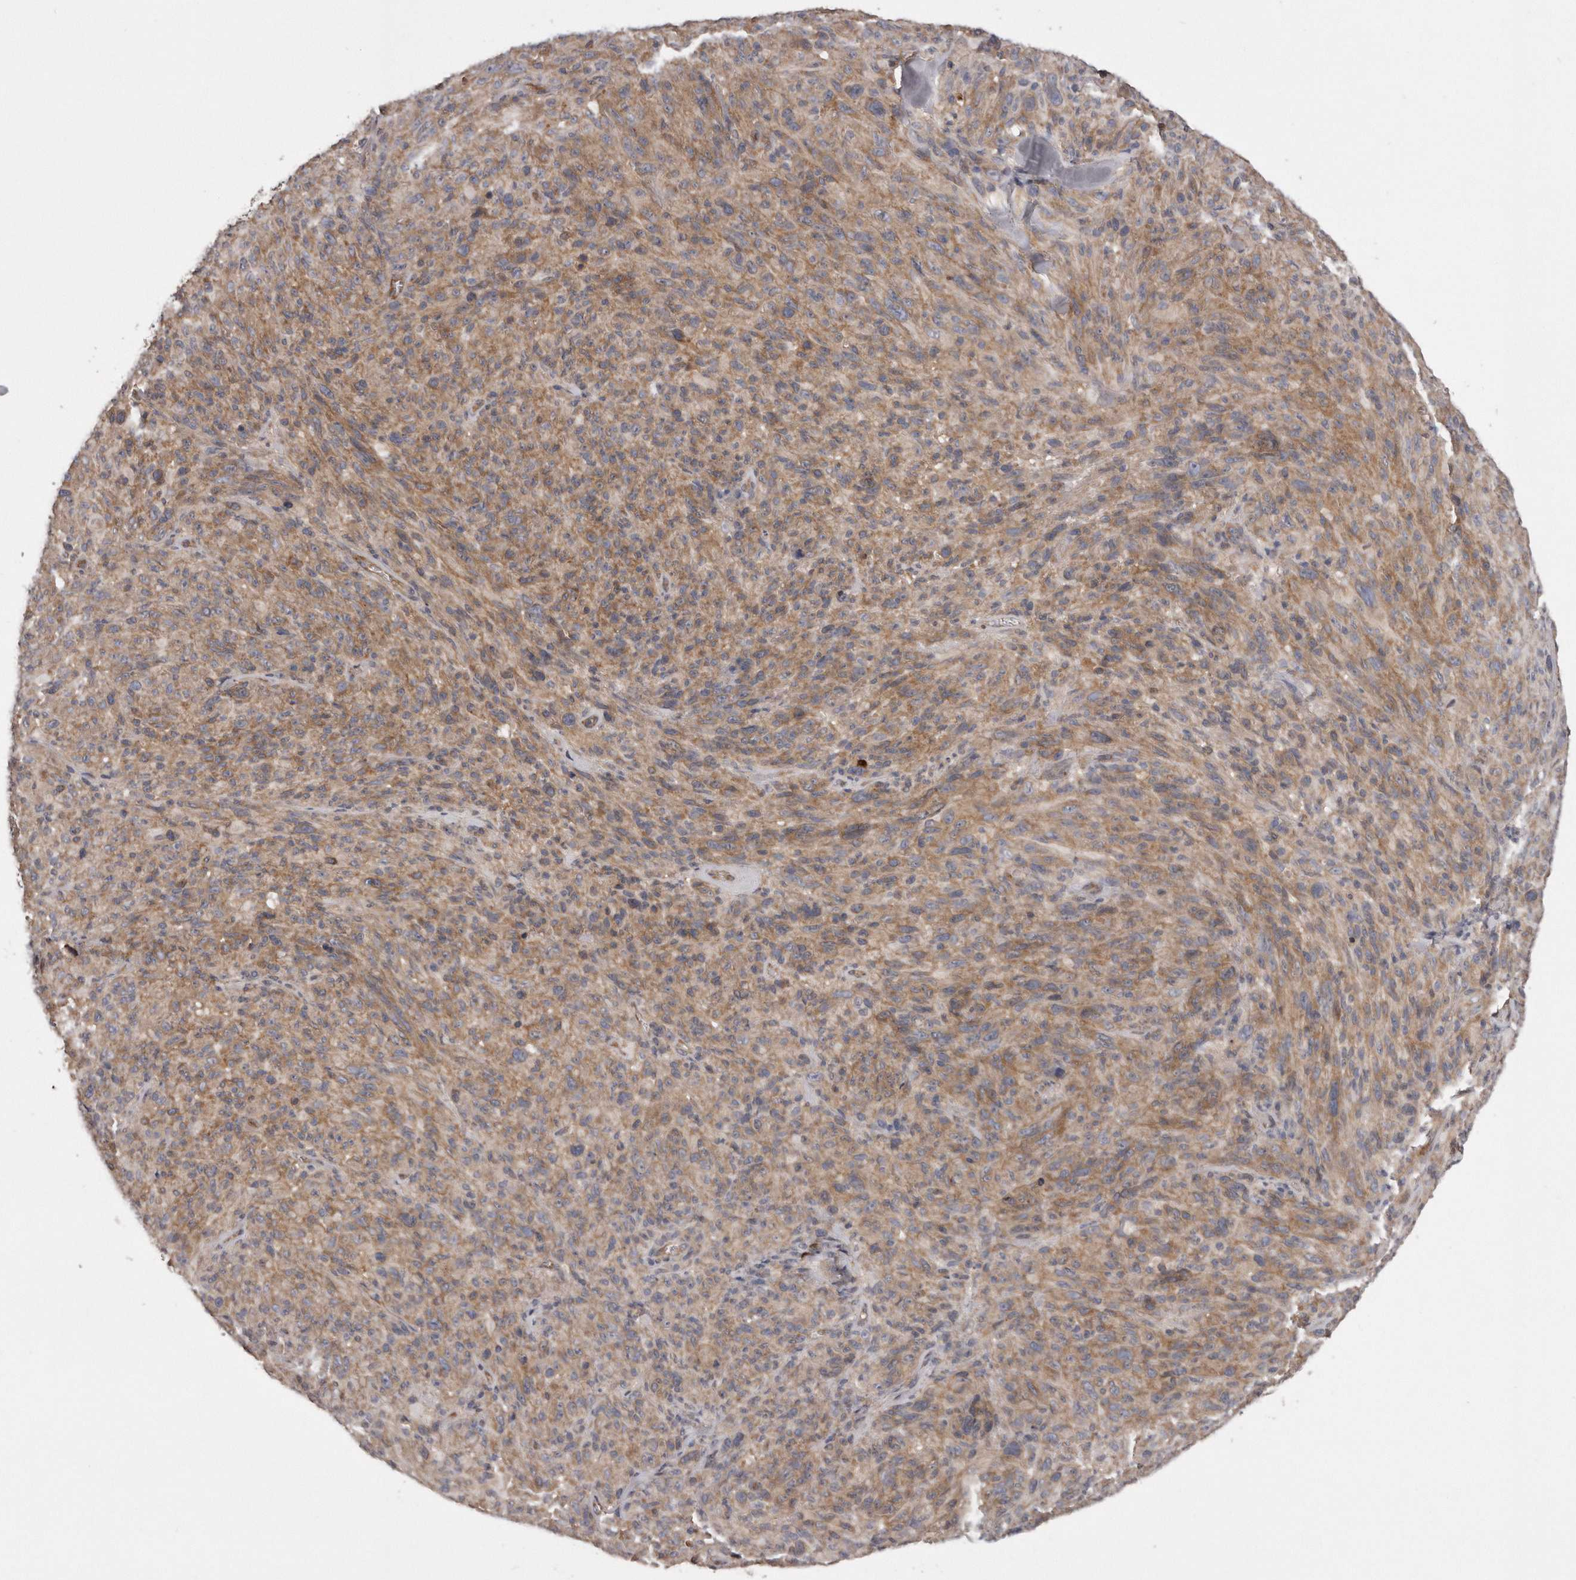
{"staining": {"intensity": "moderate", "quantity": ">75%", "location": "cytoplasmic/membranous"}, "tissue": "melanoma", "cell_type": "Tumor cells", "image_type": "cancer", "snomed": [{"axis": "morphology", "description": "Malignant melanoma, NOS"}, {"axis": "topography", "description": "Skin of head"}], "caption": "A brown stain labels moderate cytoplasmic/membranous staining of a protein in malignant melanoma tumor cells. Using DAB (3,3'-diaminobenzidine) (brown) and hematoxylin (blue) stains, captured at high magnification using brightfield microscopy.", "gene": "ARMCX1", "patient": {"sex": "male", "age": 96}}